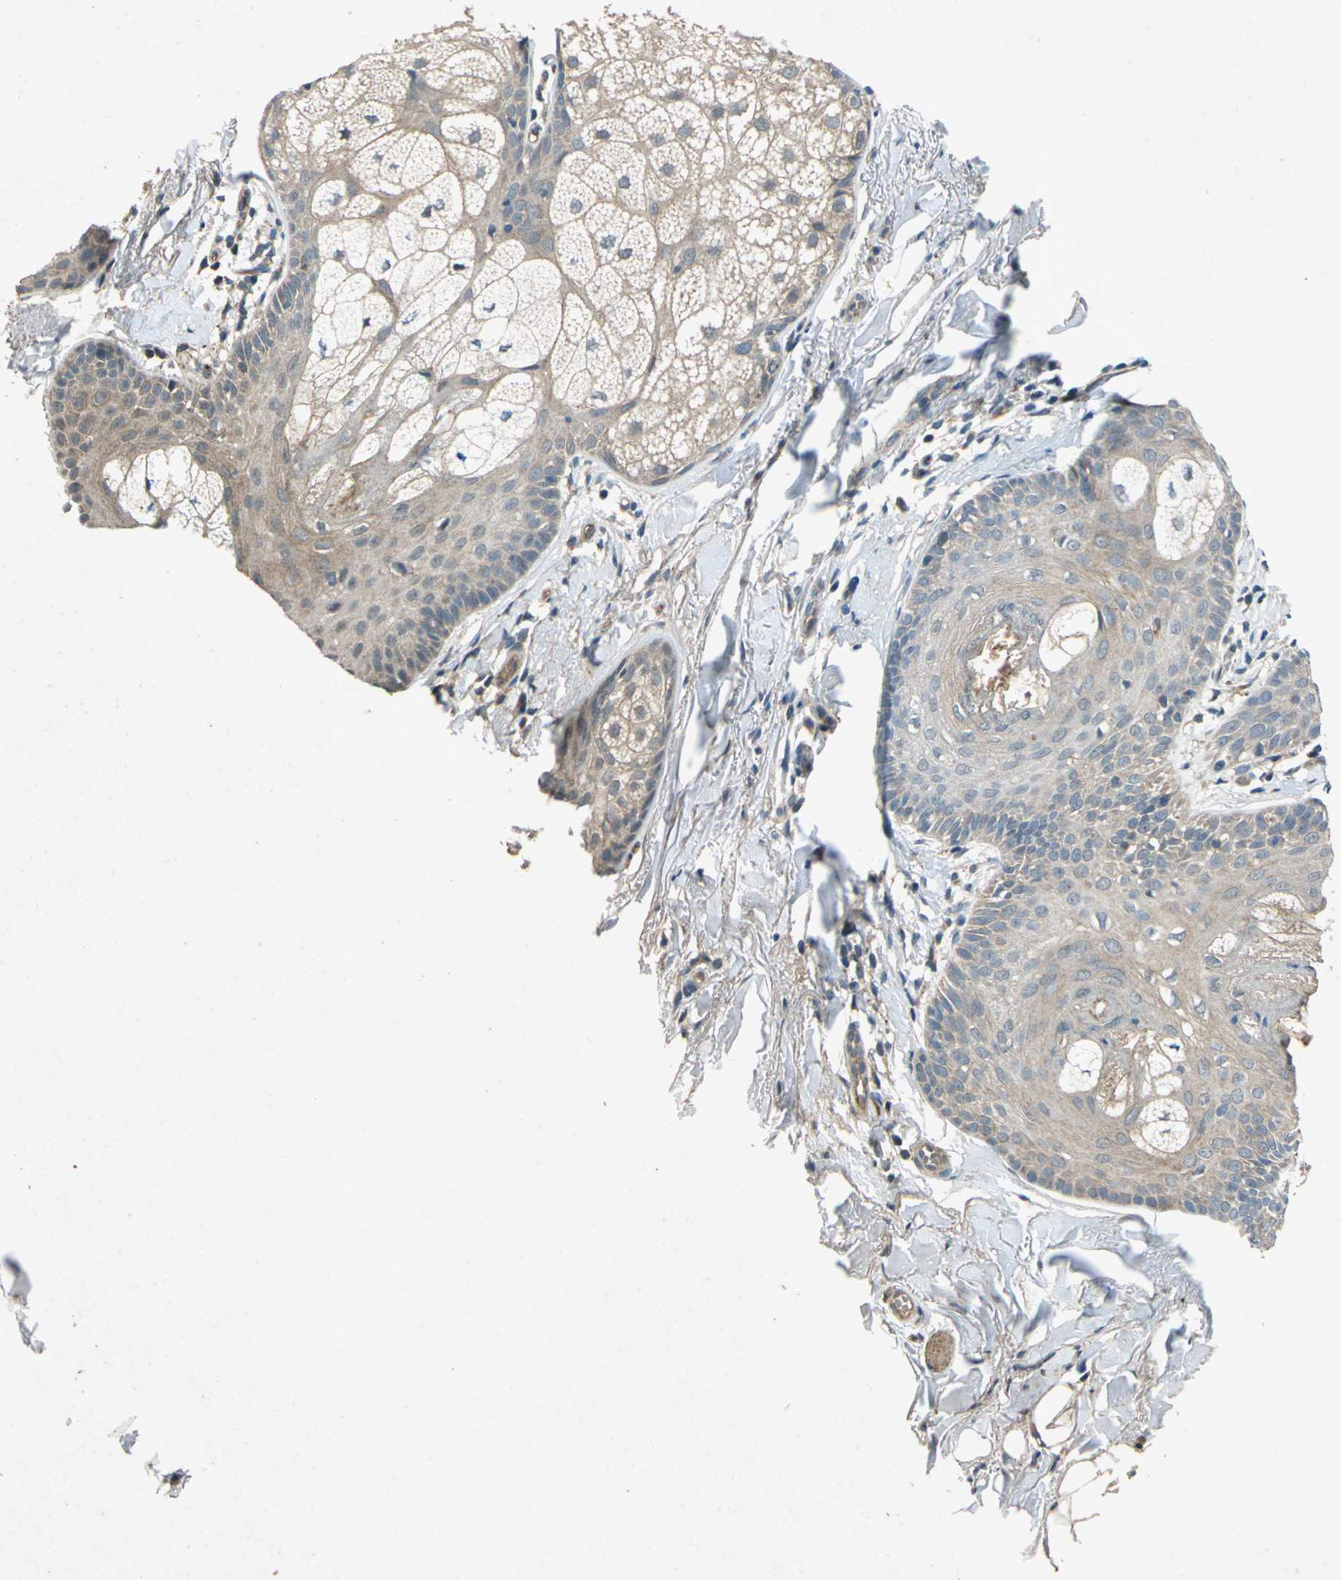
{"staining": {"intensity": "weak", "quantity": "25%-75%", "location": "cytoplasmic/membranous"}, "tissue": "skin cancer", "cell_type": "Tumor cells", "image_type": "cancer", "snomed": [{"axis": "morphology", "description": "Normal tissue, NOS"}, {"axis": "morphology", "description": "Basal cell carcinoma"}, {"axis": "topography", "description": "Skin"}], "caption": "Brown immunohistochemical staining in human skin cancer demonstrates weak cytoplasmic/membranous staining in about 25%-75% of tumor cells.", "gene": "EMCN", "patient": {"sex": "female", "age": 69}}